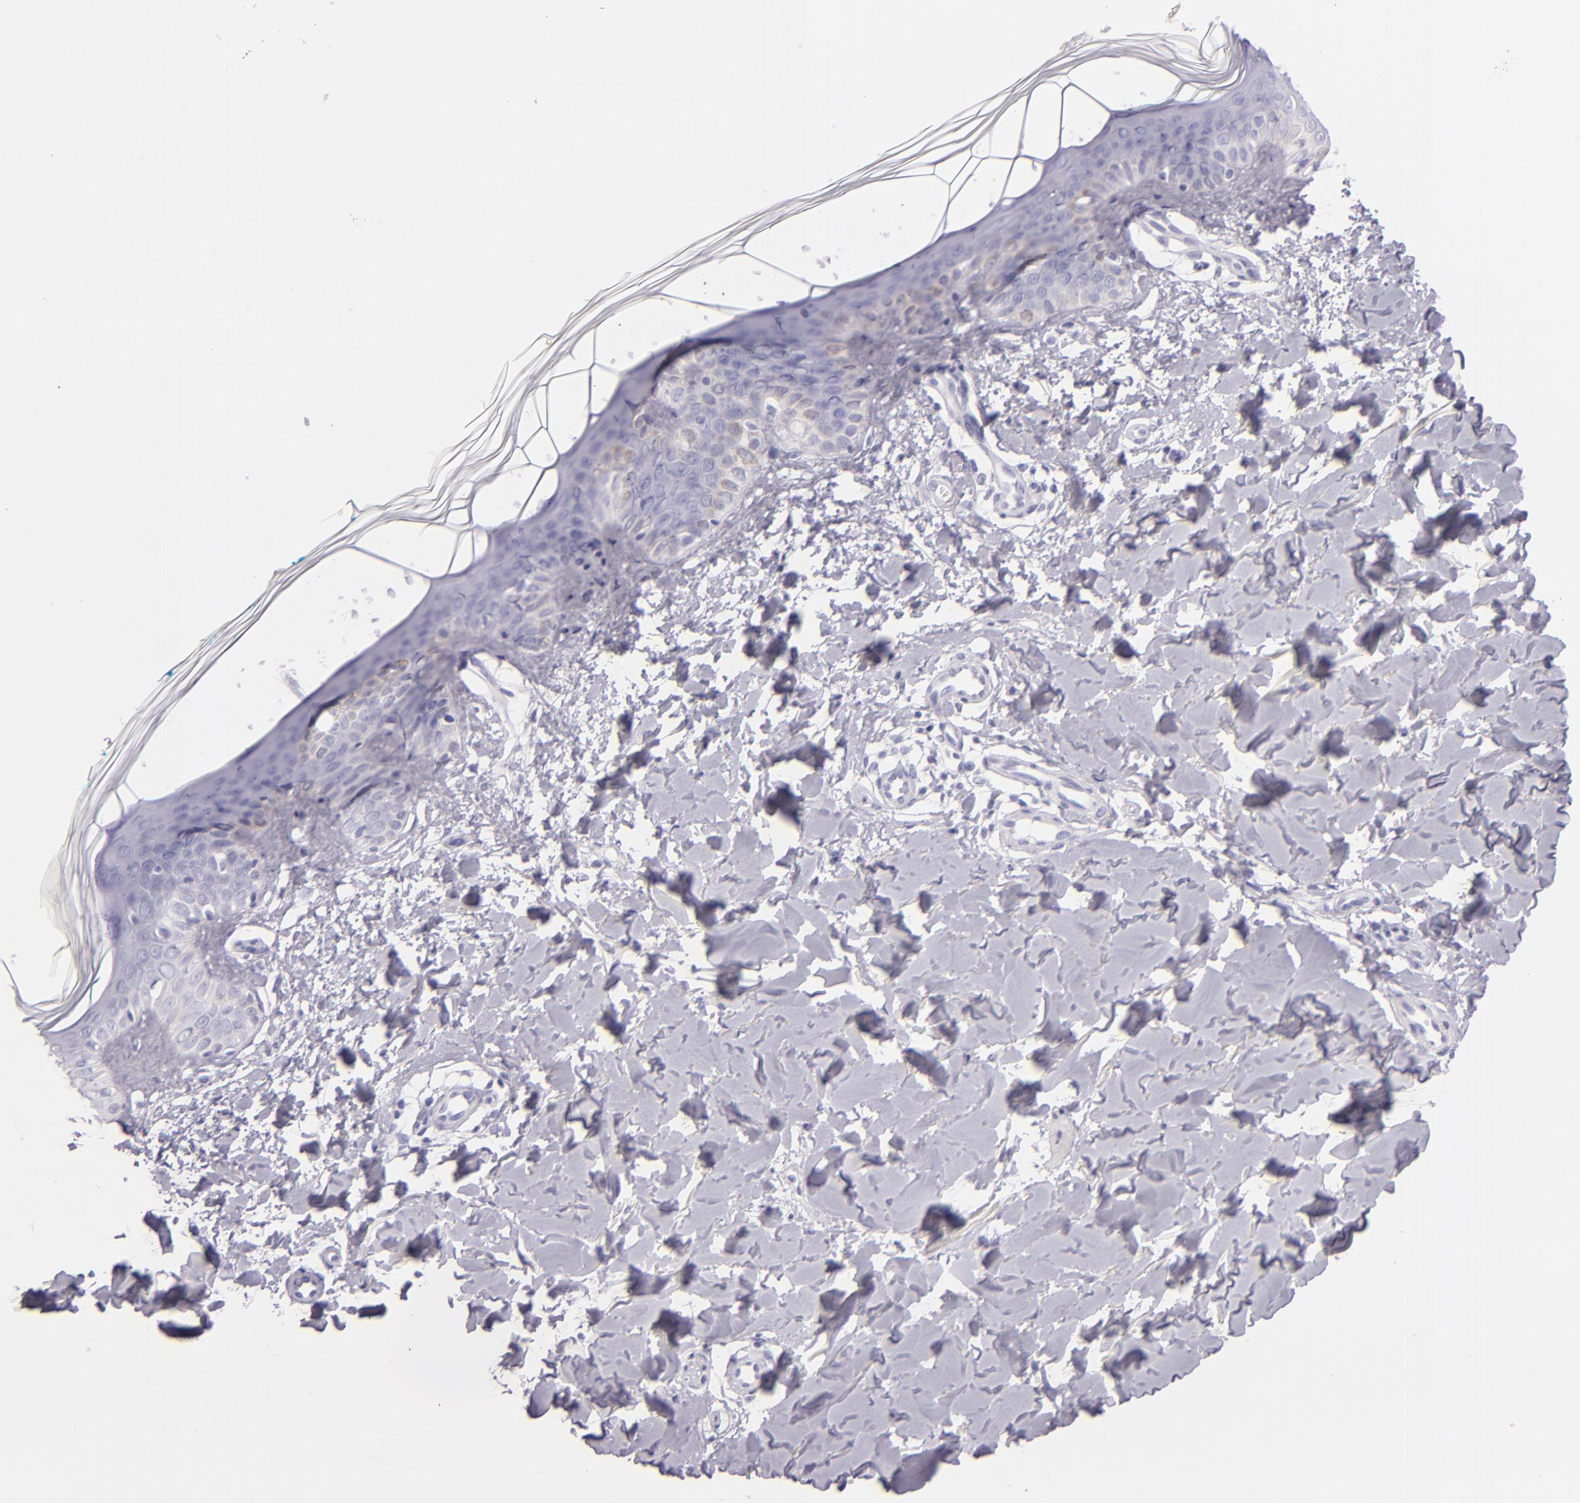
{"staining": {"intensity": "negative", "quantity": "none", "location": "none"}, "tissue": "skin", "cell_type": "Fibroblasts", "image_type": "normal", "snomed": [{"axis": "morphology", "description": "Normal tissue, NOS"}, {"axis": "topography", "description": "Skin"}], "caption": "Protein analysis of normal skin demonstrates no significant expression in fibroblasts.", "gene": "CEACAM1", "patient": {"sex": "male", "age": 32}}